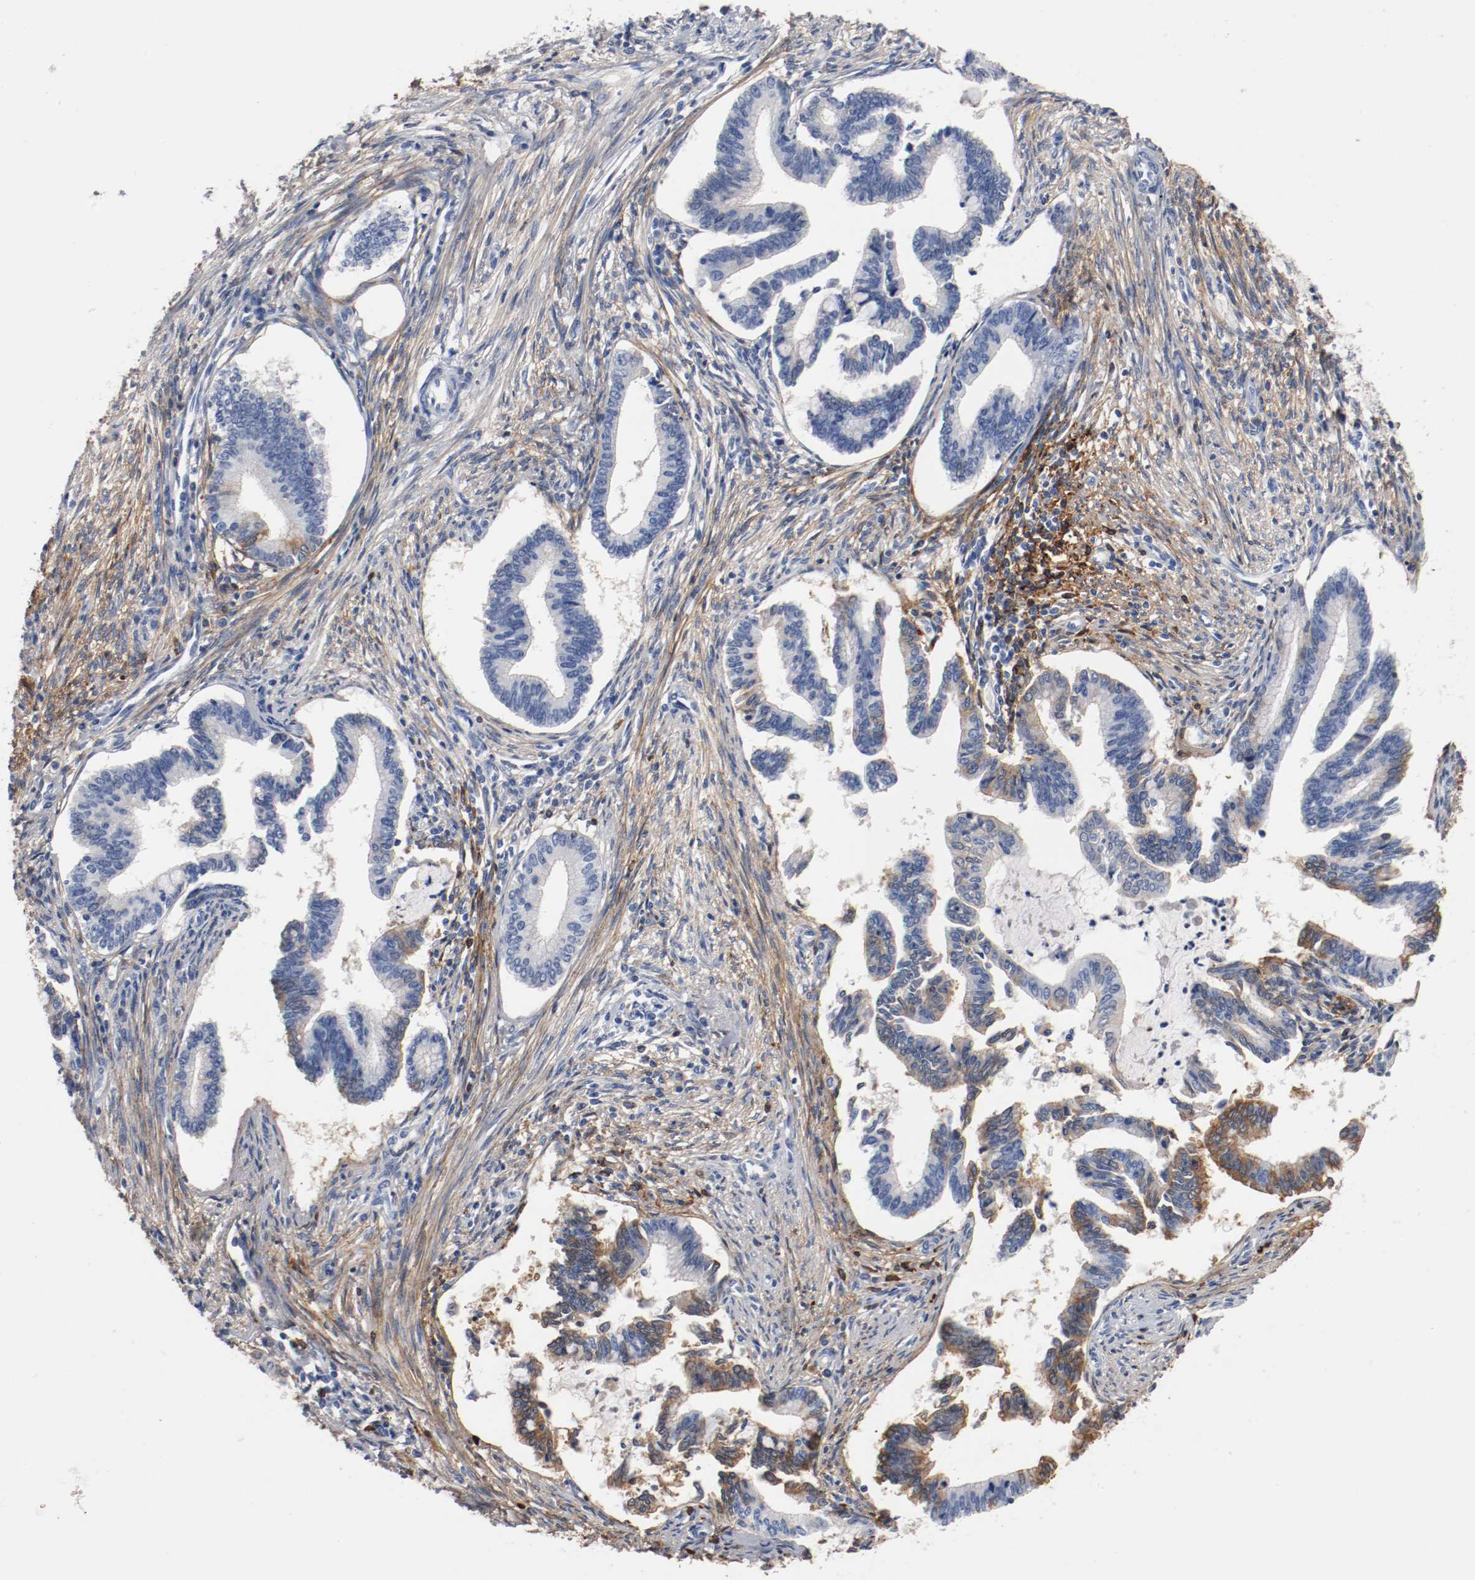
{"staining": {"intensity": "moderate", "quantity": "<25%", "location": "cytoplasmic/membranous"}, "tissue": "cervical cancer", "cell_type": "Tumor cells", "image_type": "cancer", "snomed": [{"axis": "morphology", "description": "Adenocarcinoma, NOS"}, {"axis": "topography", "description": "Cervix"}], "caption": "Immunohistochemistry (DAB) staining of cervical cancer (adenocarcinoma) exhibits moderate cytoplasmic/membranous protein expression in about <25% of tumor cells. The staining was performed using DAB, with brown indicating positive protein expression. Nuclei are stained blue with hematoxylin.", "gene": "TNC", "patient": {"sex": "female", "age": 36}}